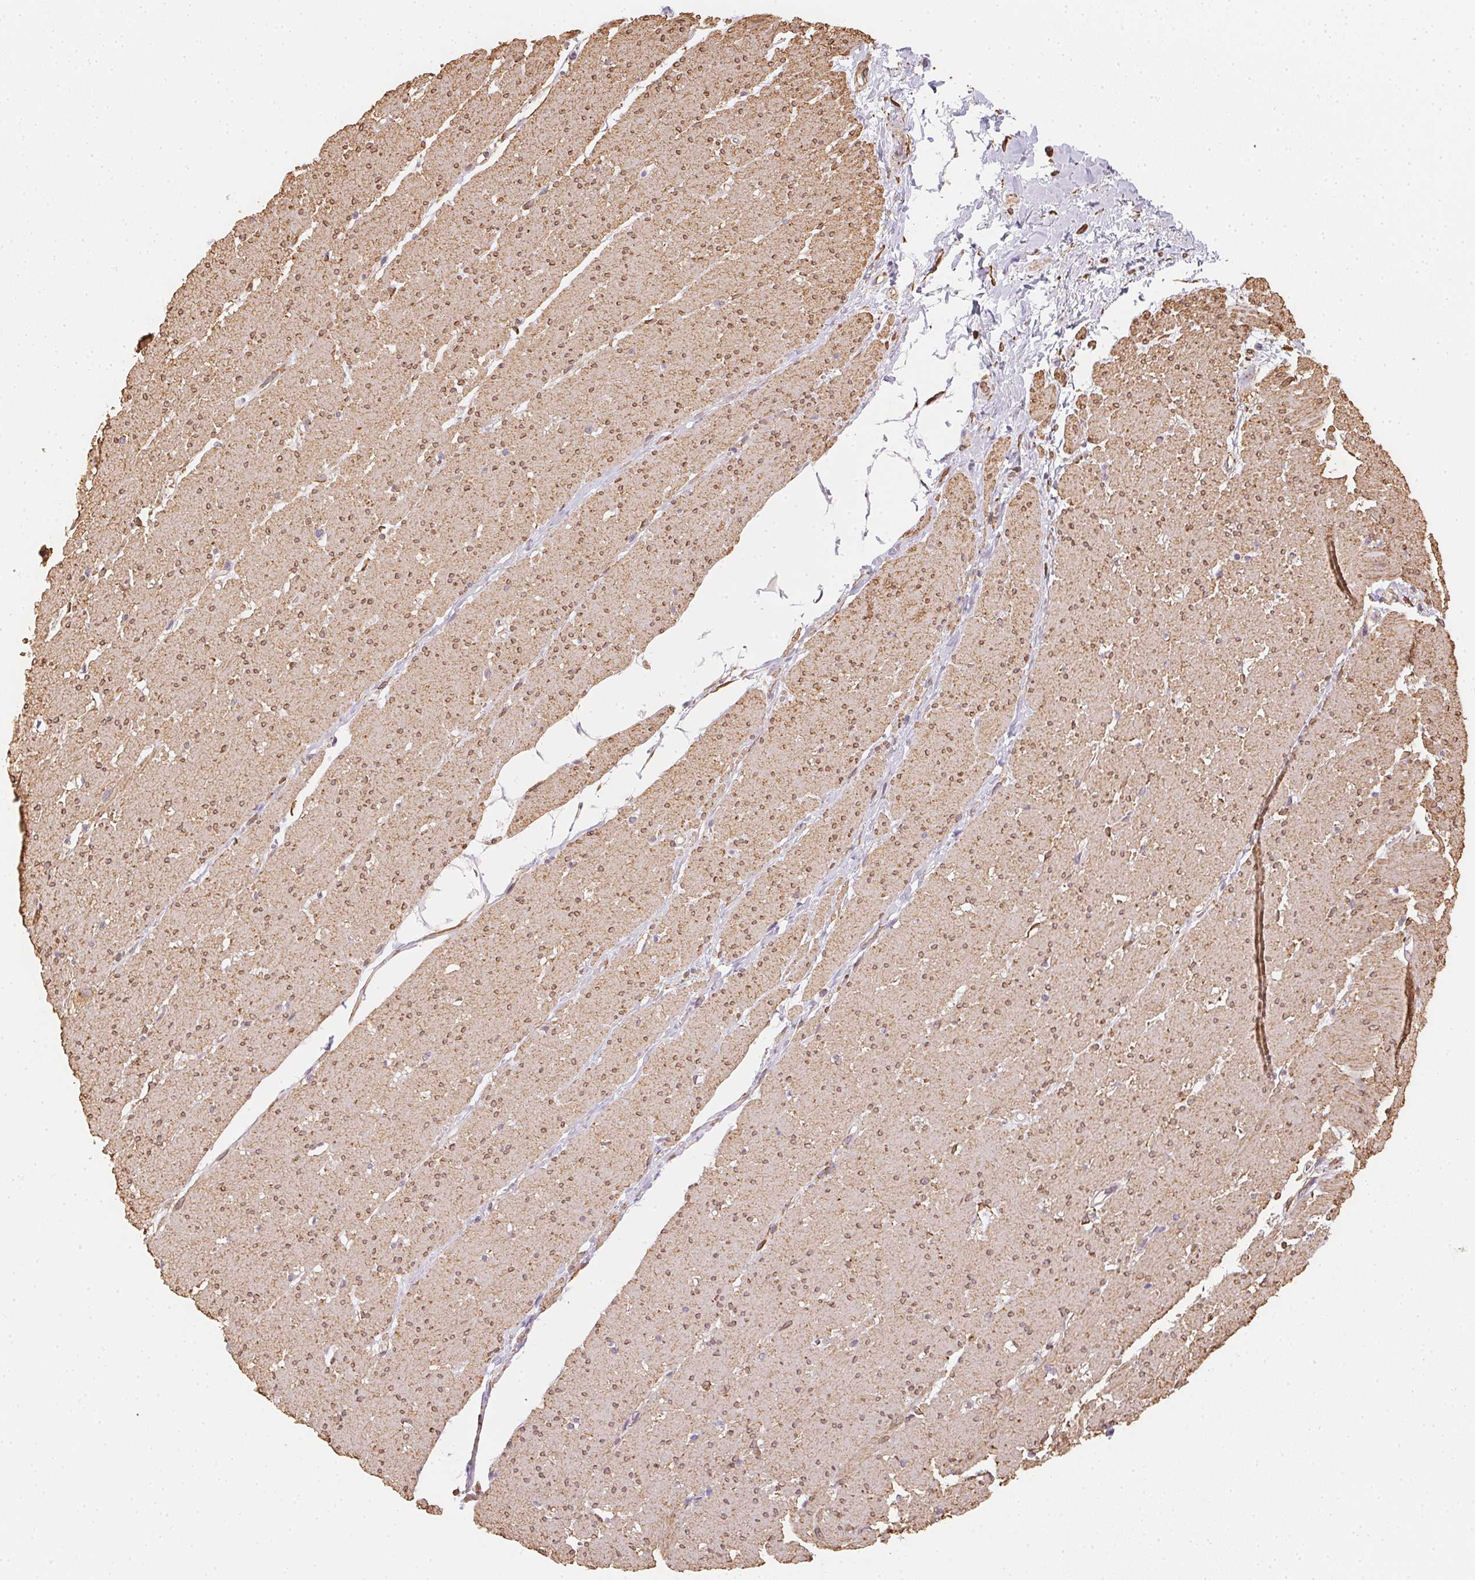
{"staining": {"intensity": "moderate", "quantity": ">75%", "location": "cytoplasmic/membranous"}, "tissue": "smooth muscle", "cell_type": "Smooth muscle cells", "image_type": "normal", "snomed": [{"axis": "morphology", "description": "Normal tissue, NOS"}, {"axis": "topography", "description": "Smooth muscle"}, {"axis": "topography", "description": "Rectum"}], "caption": "Smooth muscle cells reveal moderate cytoplasmic/membranous expression in approximately >75% of cells in benign smooth muscle.", "gene": "RSBN1", "patient": {"sex": "male", "age": 53}}